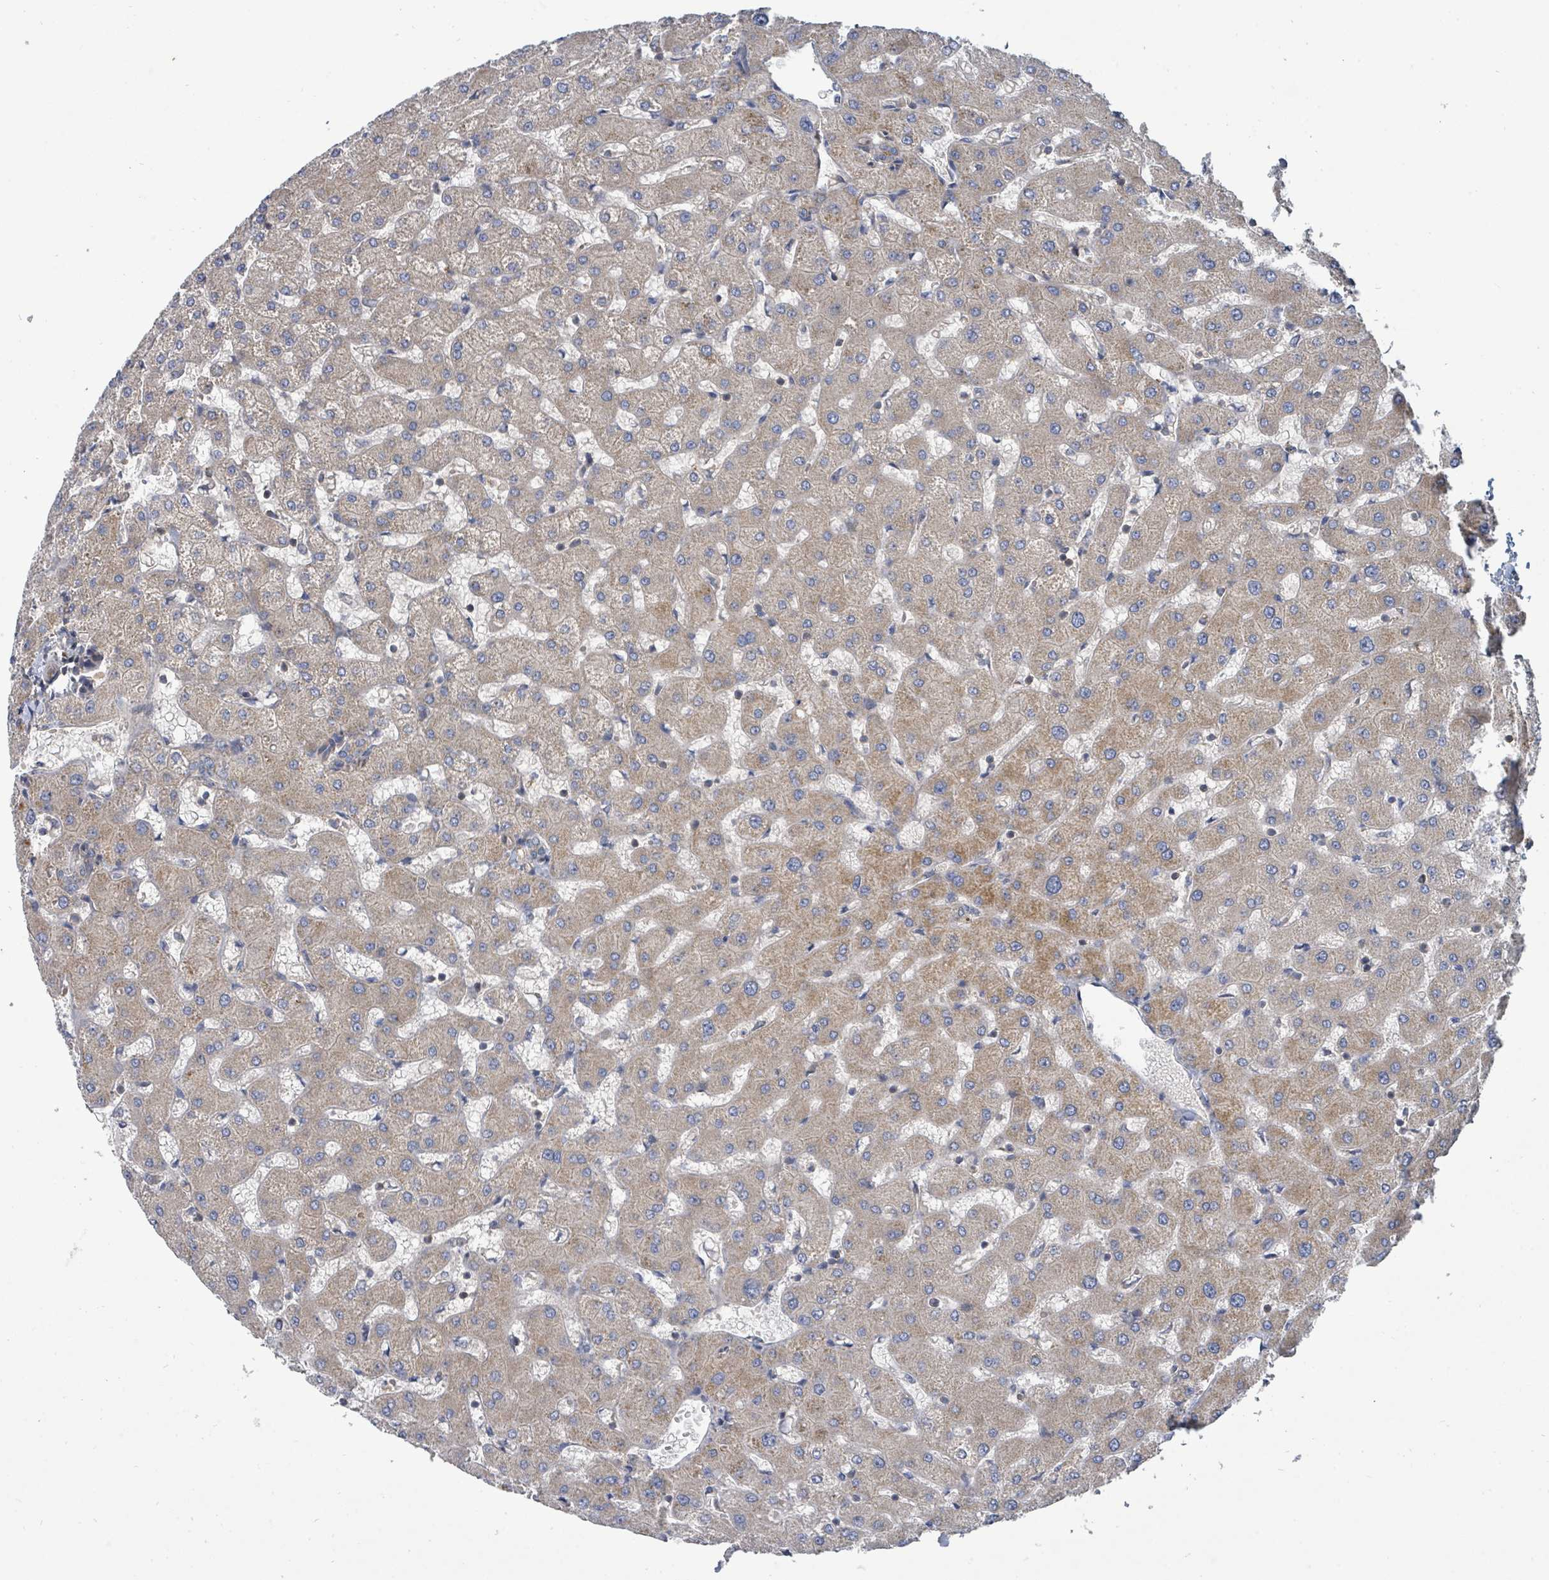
{"staining": {"intensity": "weak", "quantity": ">75%", "location": "cytoplasmic/membranous"}, "tissue": "liver", "cell_type": "Cholangiocytes", "image_type": "normal", "snomed": [{"axis": "morphology", "description": "Normal tissue, NOS"}, {"axis": "topography", "description": "Liver"}], "caption": "Cholangiocytes demonstrate low levels of weak cytoplasmic/membranous expression in approximately >75% of cells in unremarkable human liver.", "gene": "BOLA2B", "patient": {"sex": "female", "age": 63}}